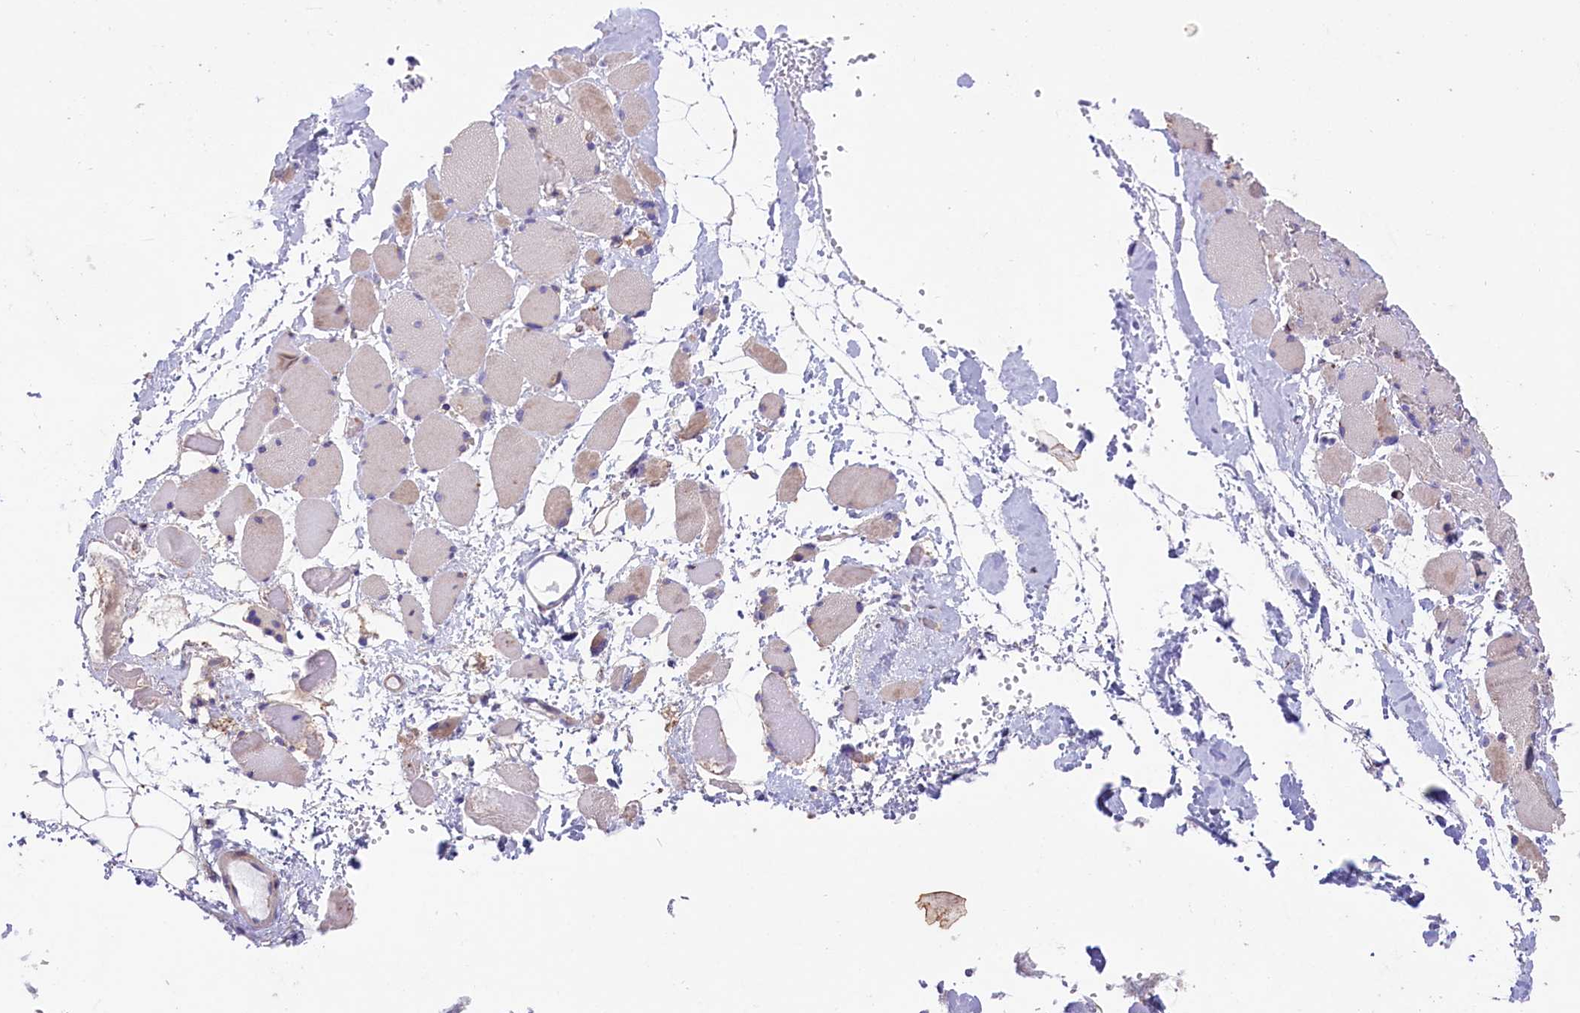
{"staining": {"intensity": "weak", "quantity": "<25%", "location": "cytoplasmic/membranous"}, "tissue": "skeletal muscle", "cell_type": "Myocytes", "image_type": "normal", "snomed": [{"axis": "morphology", "description": "Normal tissue, NOS"}, {"axis": "morphology", "description": "Basal cell carcinoma"}, {"axis": "topography", "description": "Skeletal muscle"}], "caption": "Immunohistochemistry photomicrograph of normal skeletal muscle stained for a protein (brown), which exhibits no positivity in myocytes. (DAB (3,3'-diaminobenzidine) immunohistochemistry (IHC), high magnification).", "gene": "CD99L2", "patient": {"sex": "female", "age": 64}}